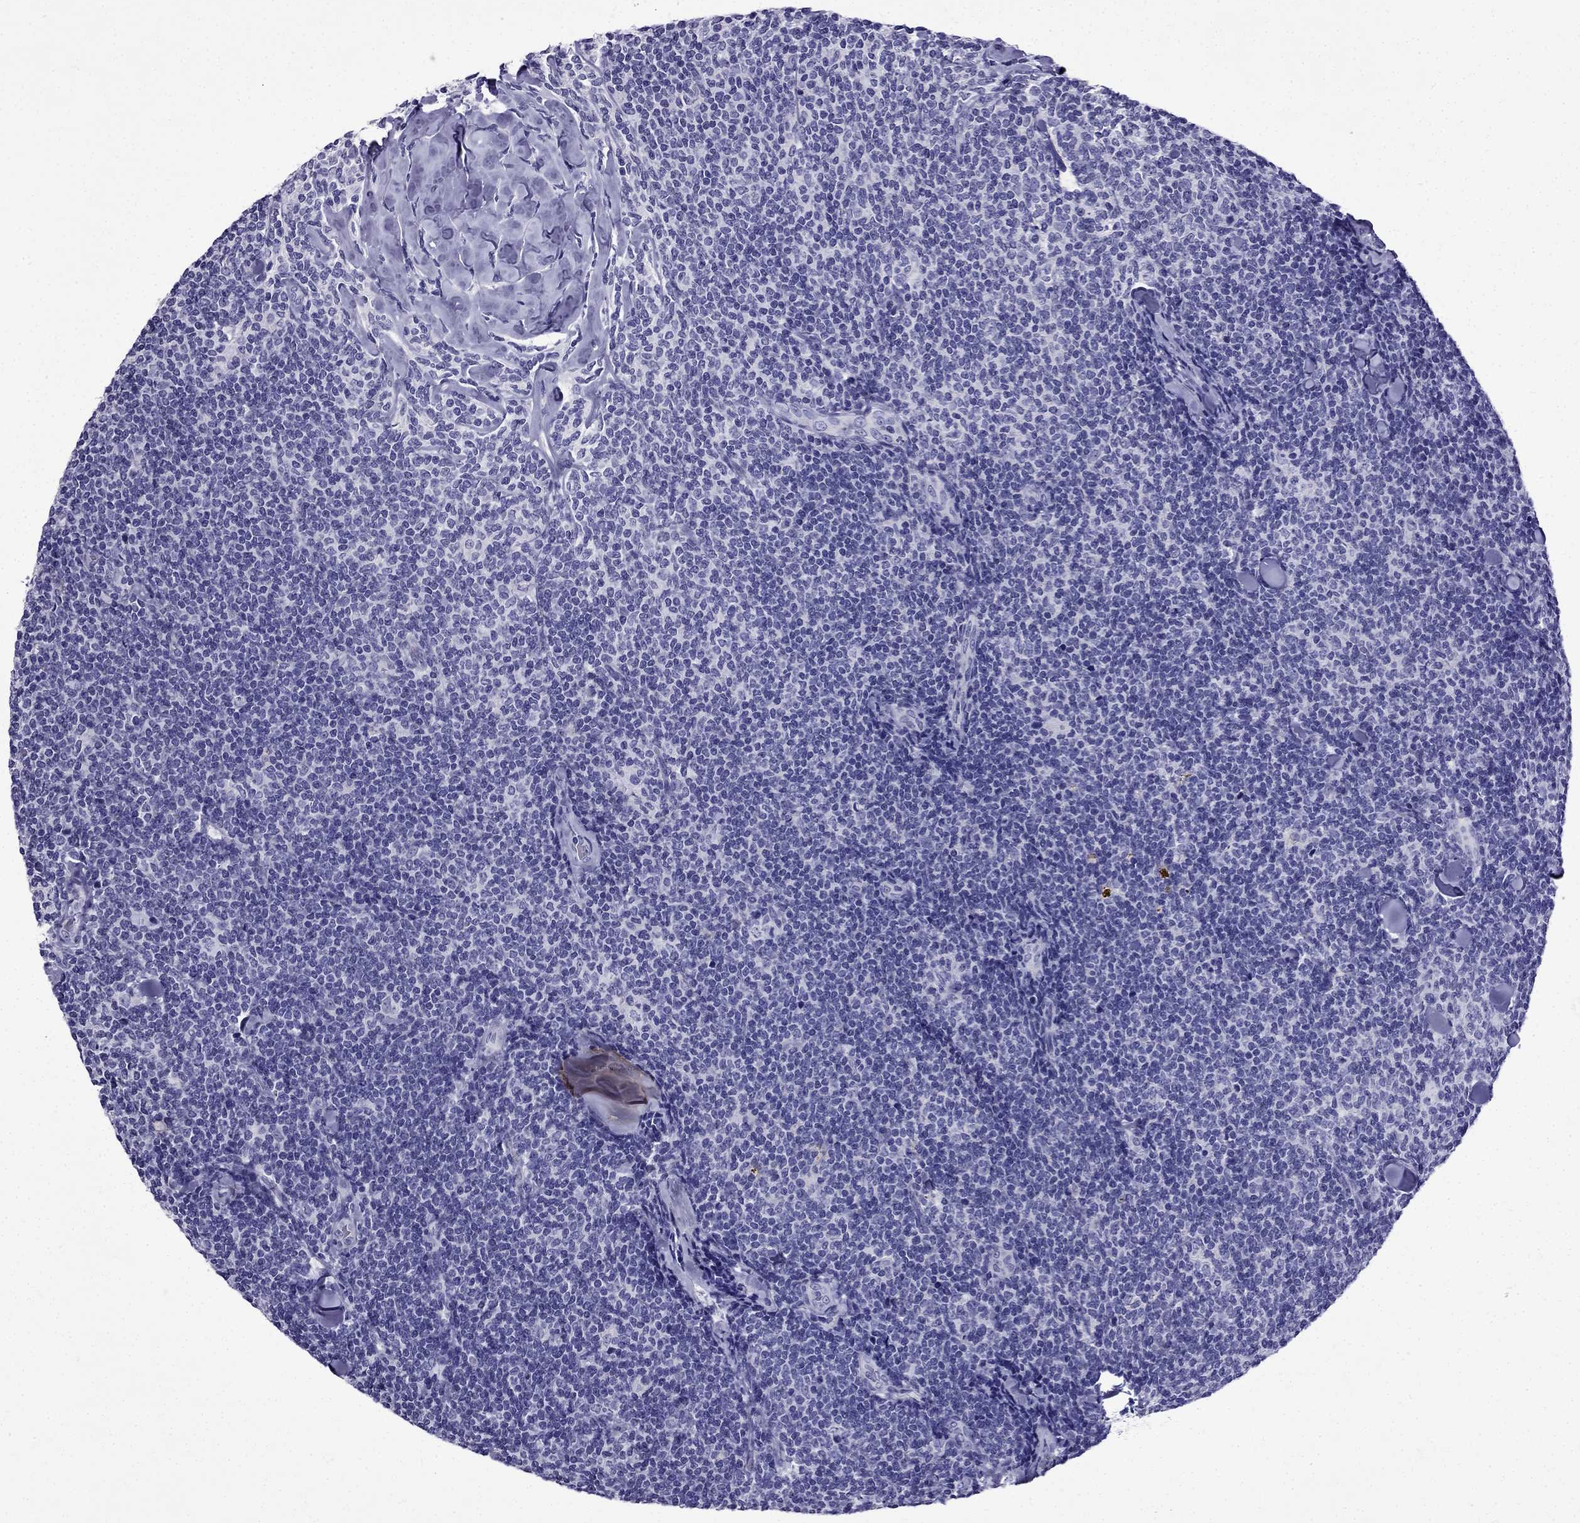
{"staining": {"intensity": "negative", "quantity": "none", "location": "none"}, "tissue": "lymphoma", "cell_type": "Tumor cells", "image_type": "cancer", "snomed": [{"axis": "morphology", "description": "Malignant lymphoma, non-Hodgkin's type, Low grade"}, {"axis": "topography", "description": "Lymph node"}], "caption": "Lymphoma was stained to show a protein in brown. There is no significant positivity in tumor cells.", "gene": "ERC2", "patient": {"sex": "female", "age": 56}}